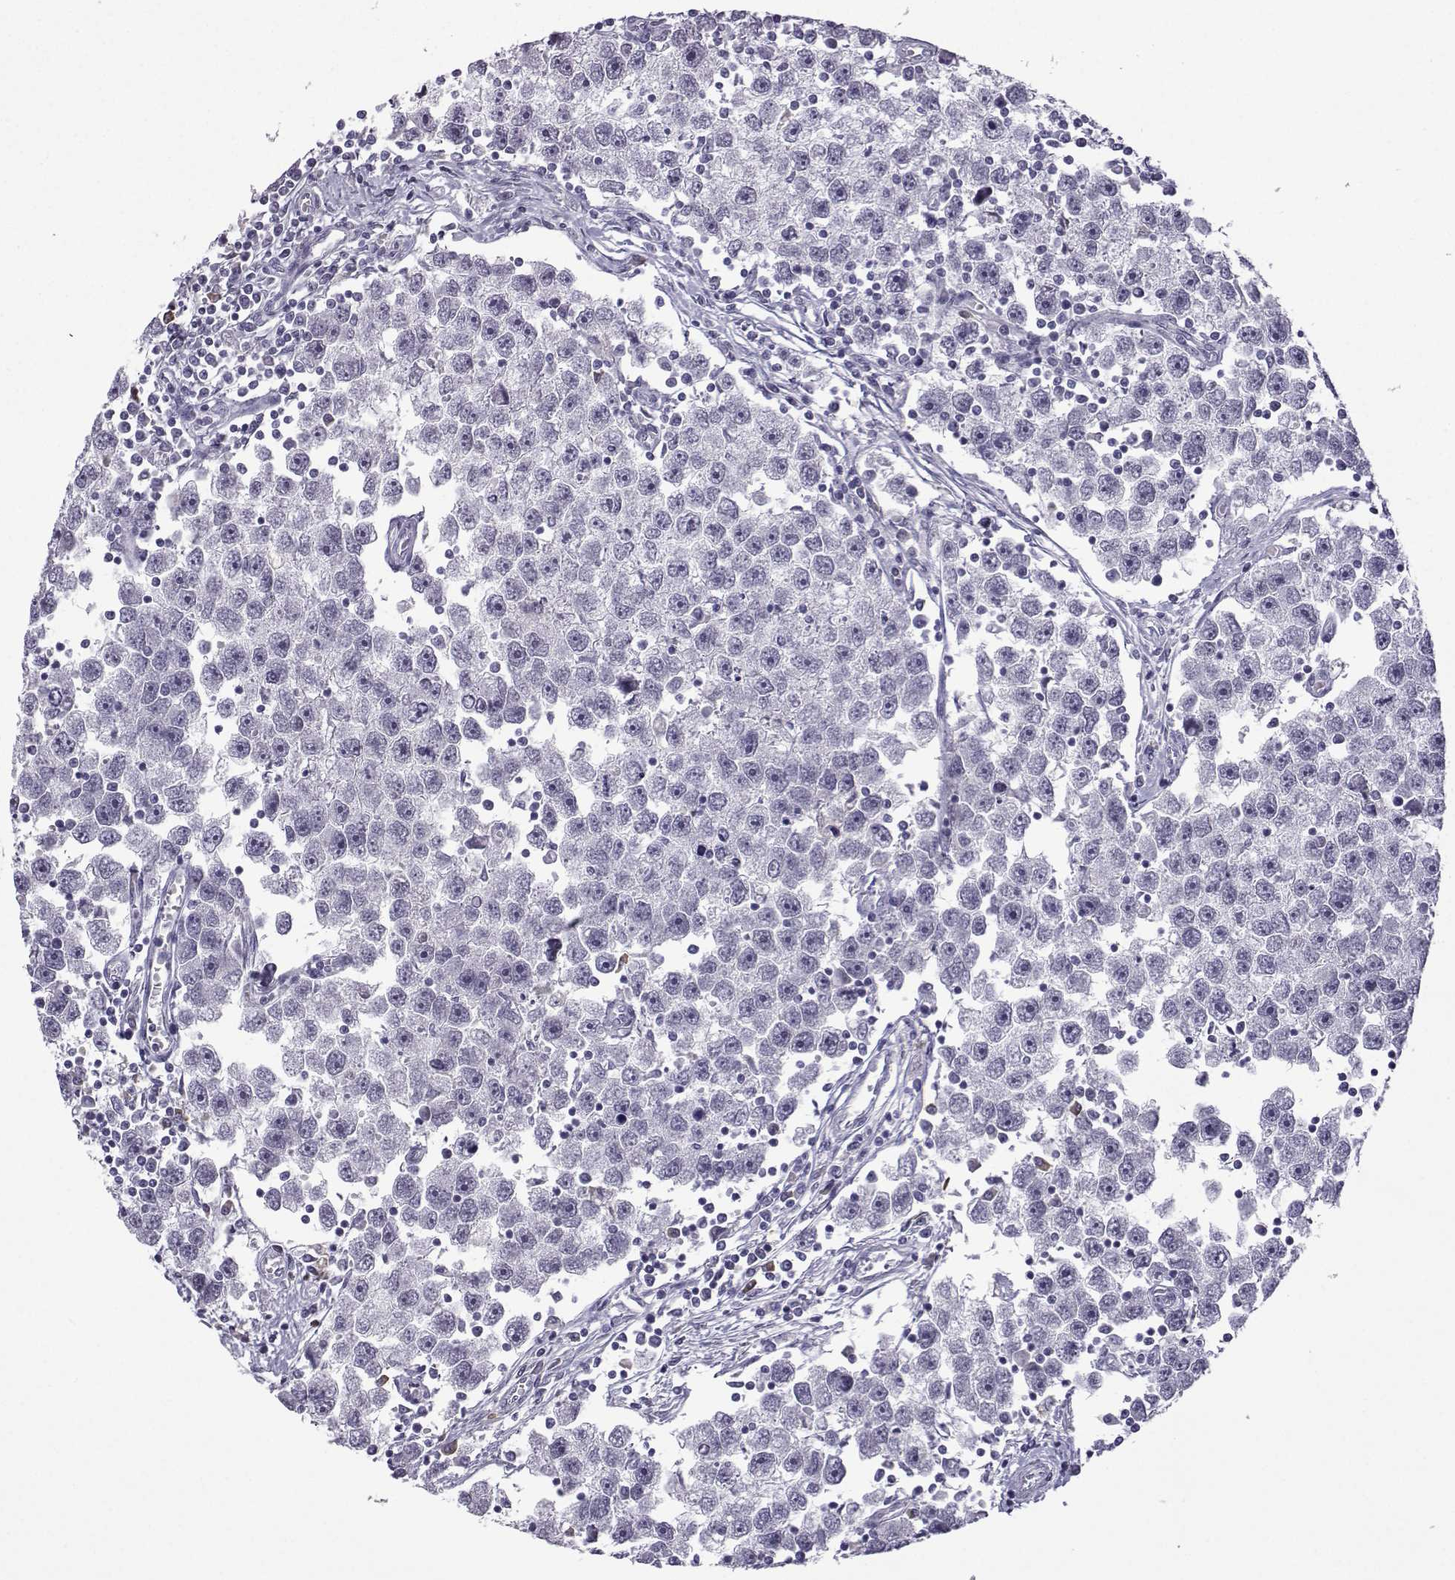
{"staining": {"intensity": "negative", "quantity": "none", "location": "none"}, "tissue": "testis cancer", "cell_type": "Tumor cells", "image_type": "cancer", "snomed": [{"axis": "morphology", "description": "Seminoma, NOS"}, {"axis": "topography", "description": "Testis"}], "caption": "This micrograph is of seminoma (testis) stained with immunohistochemistry to label a protein in brown with the nuclei are counter-stained blue. There is no expression in tumor cells.", "gene": "MRGBP", "patient": {"sex": "male", "age": 30}}